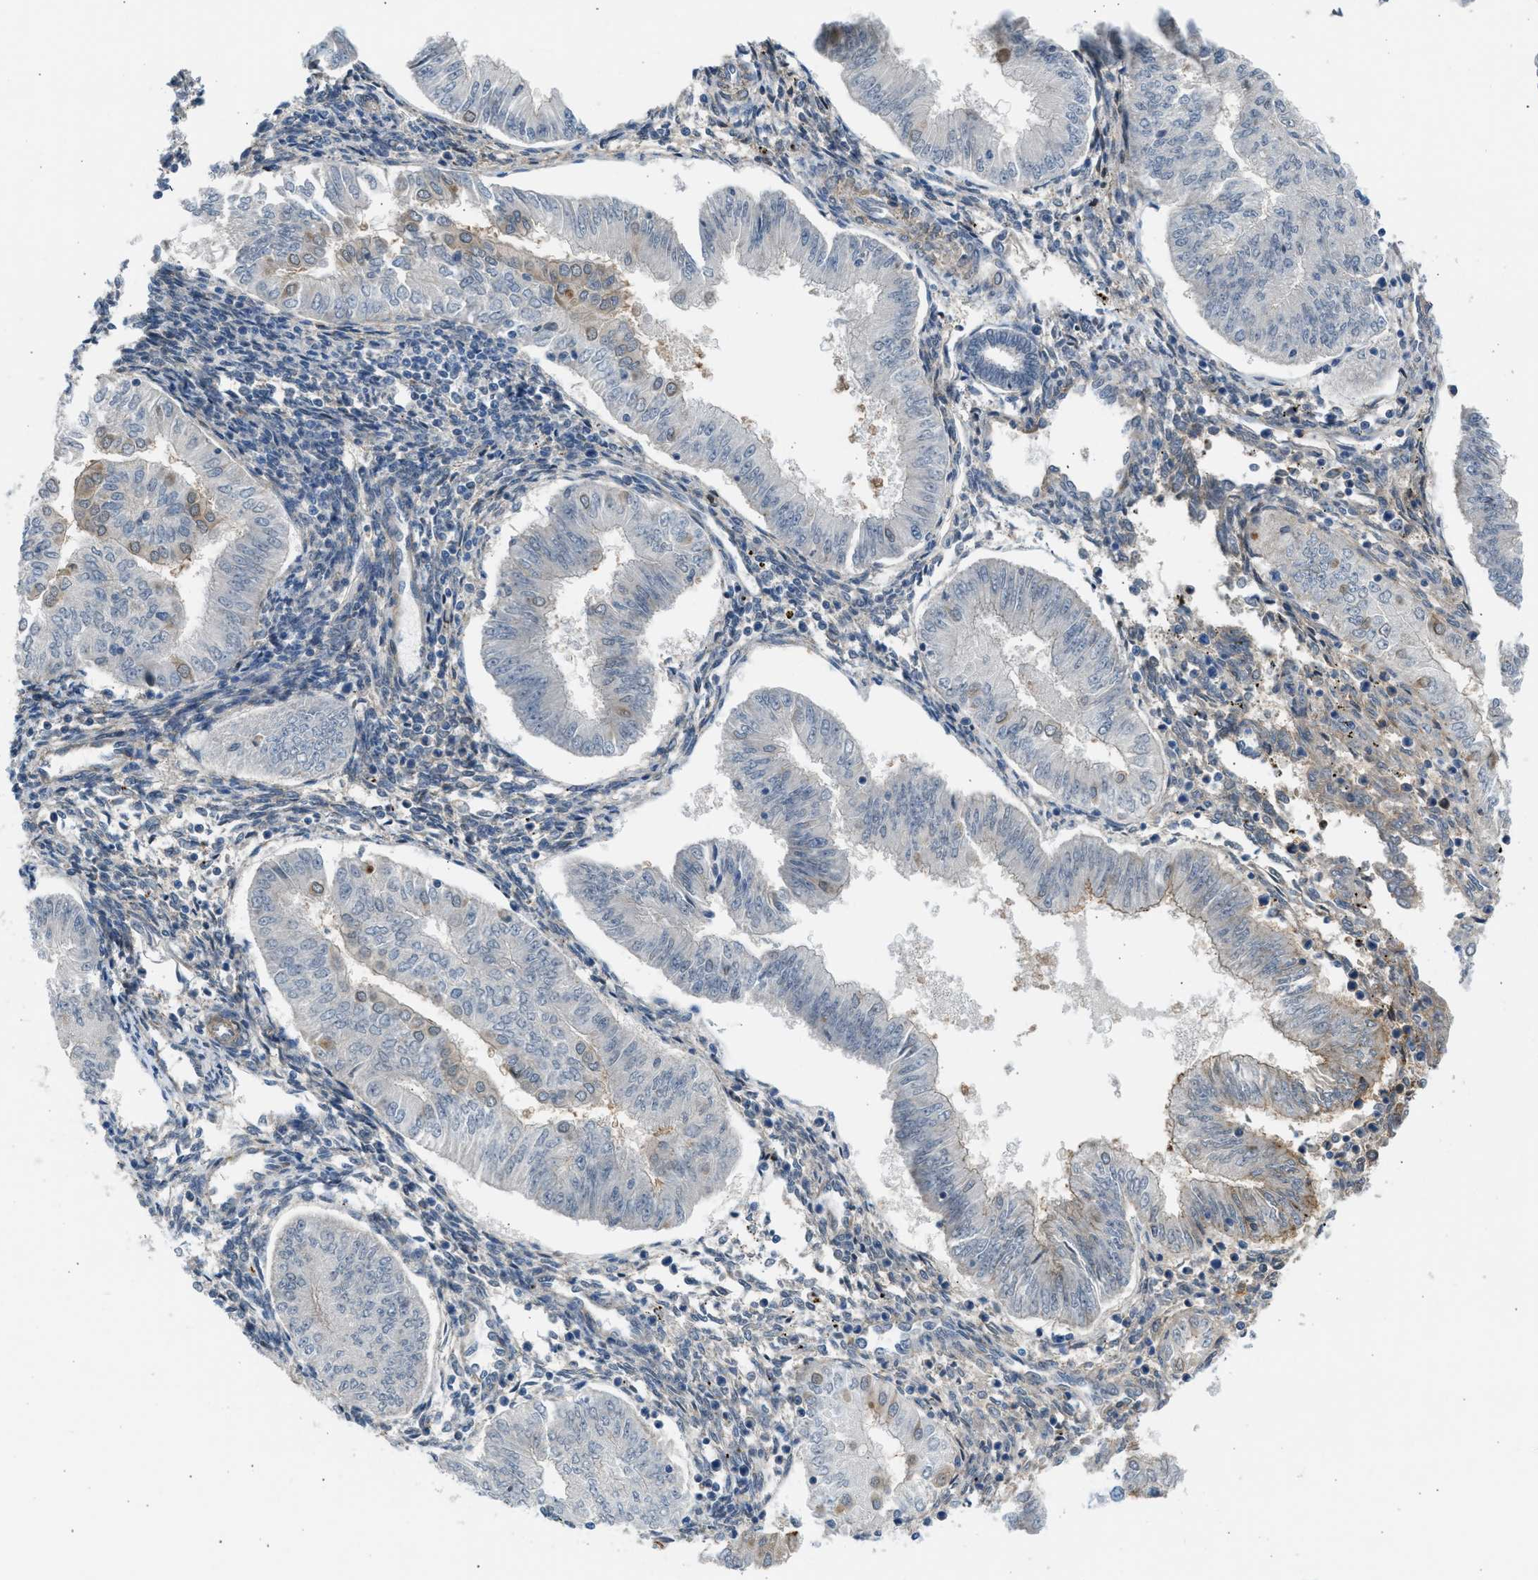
{"staining": {"intensity": "negative", "quantity": "none", "location": "none"}, "tissue": "endometrial cancer", "cell_type": "Tumor cells", "image_type": "cancer", "snomed": [{"axis": "morphology", "description": "Normal tissue, NOS"}, {"axis": "morphology", "description": "Adenocarcinoma, NOS"}, {"axis": "topography", "description": "Endometrium"}], "caption": "Protein analysis of adenocarcinoma (endometrial) exhibits no significant positivity in tumor cells. (DAB (3,3'-diaminobenzidine) immunohistochemistry visualized using brightfield microscopy, high magnification).", "gene": "PCNX3", "patient": {"sex": "female", "age": 53}}